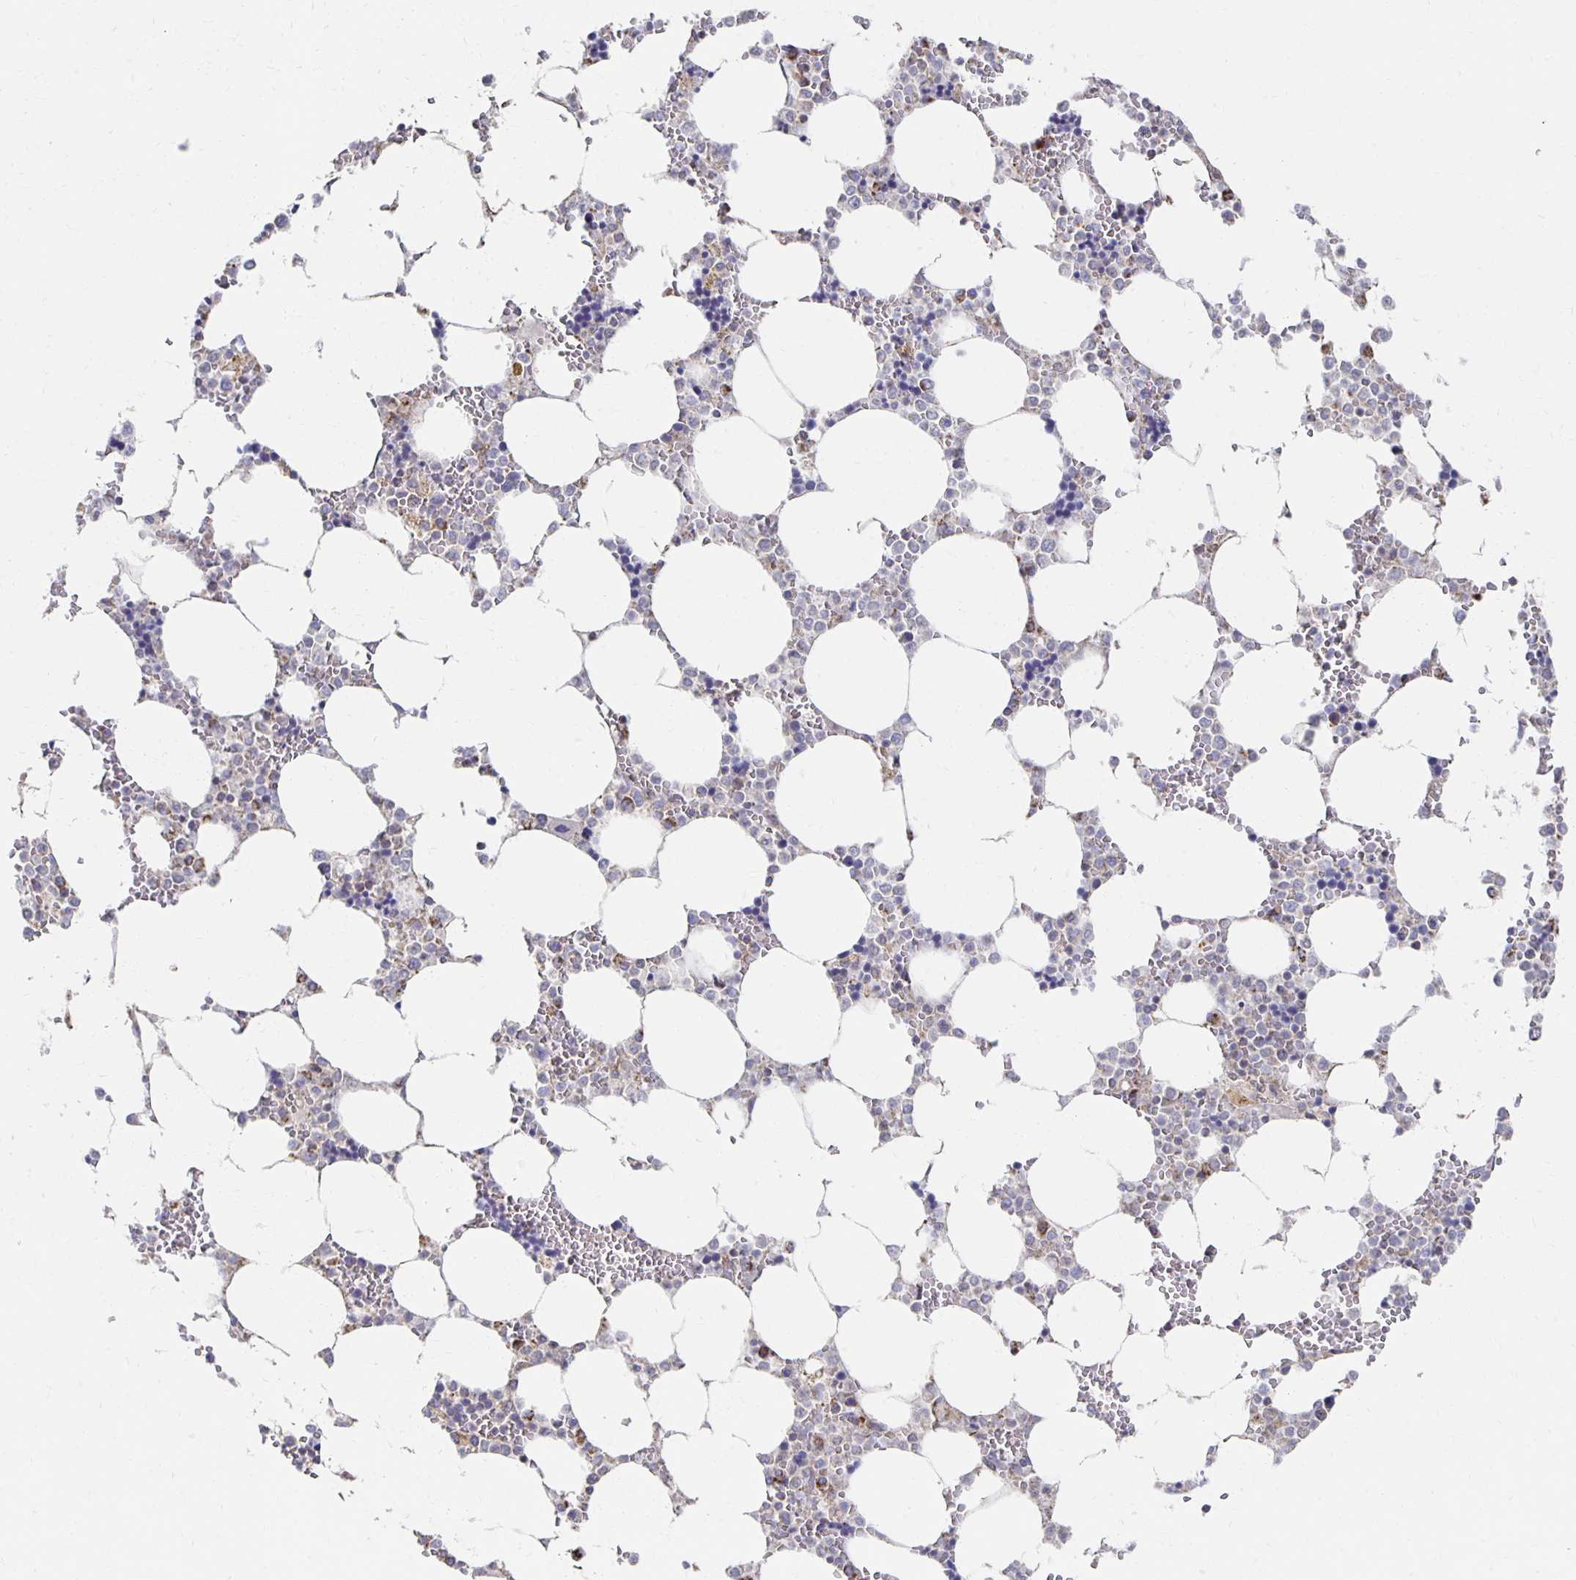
{"staining": {"intensity": "weak", "quantity": "<25%", "location": "cytoplasmic/membranous"}, "tissue": "bone marrow", "cell_type": "Hematopoietic cells", "image_type": "normal", "snomed": [{"axis": "morphology", "description": "Normal tissue, NOS"}, {"axis": "topography", "description": "Bone marrow"}], "caption": "This is a micrograph of immunohistochemistry (IHC) staining of unremarkable bone marrow, which shows no positivity in hematopoietic cells.", "gene": "NKX2", "patient": {"sex": "male", "age": 64}}